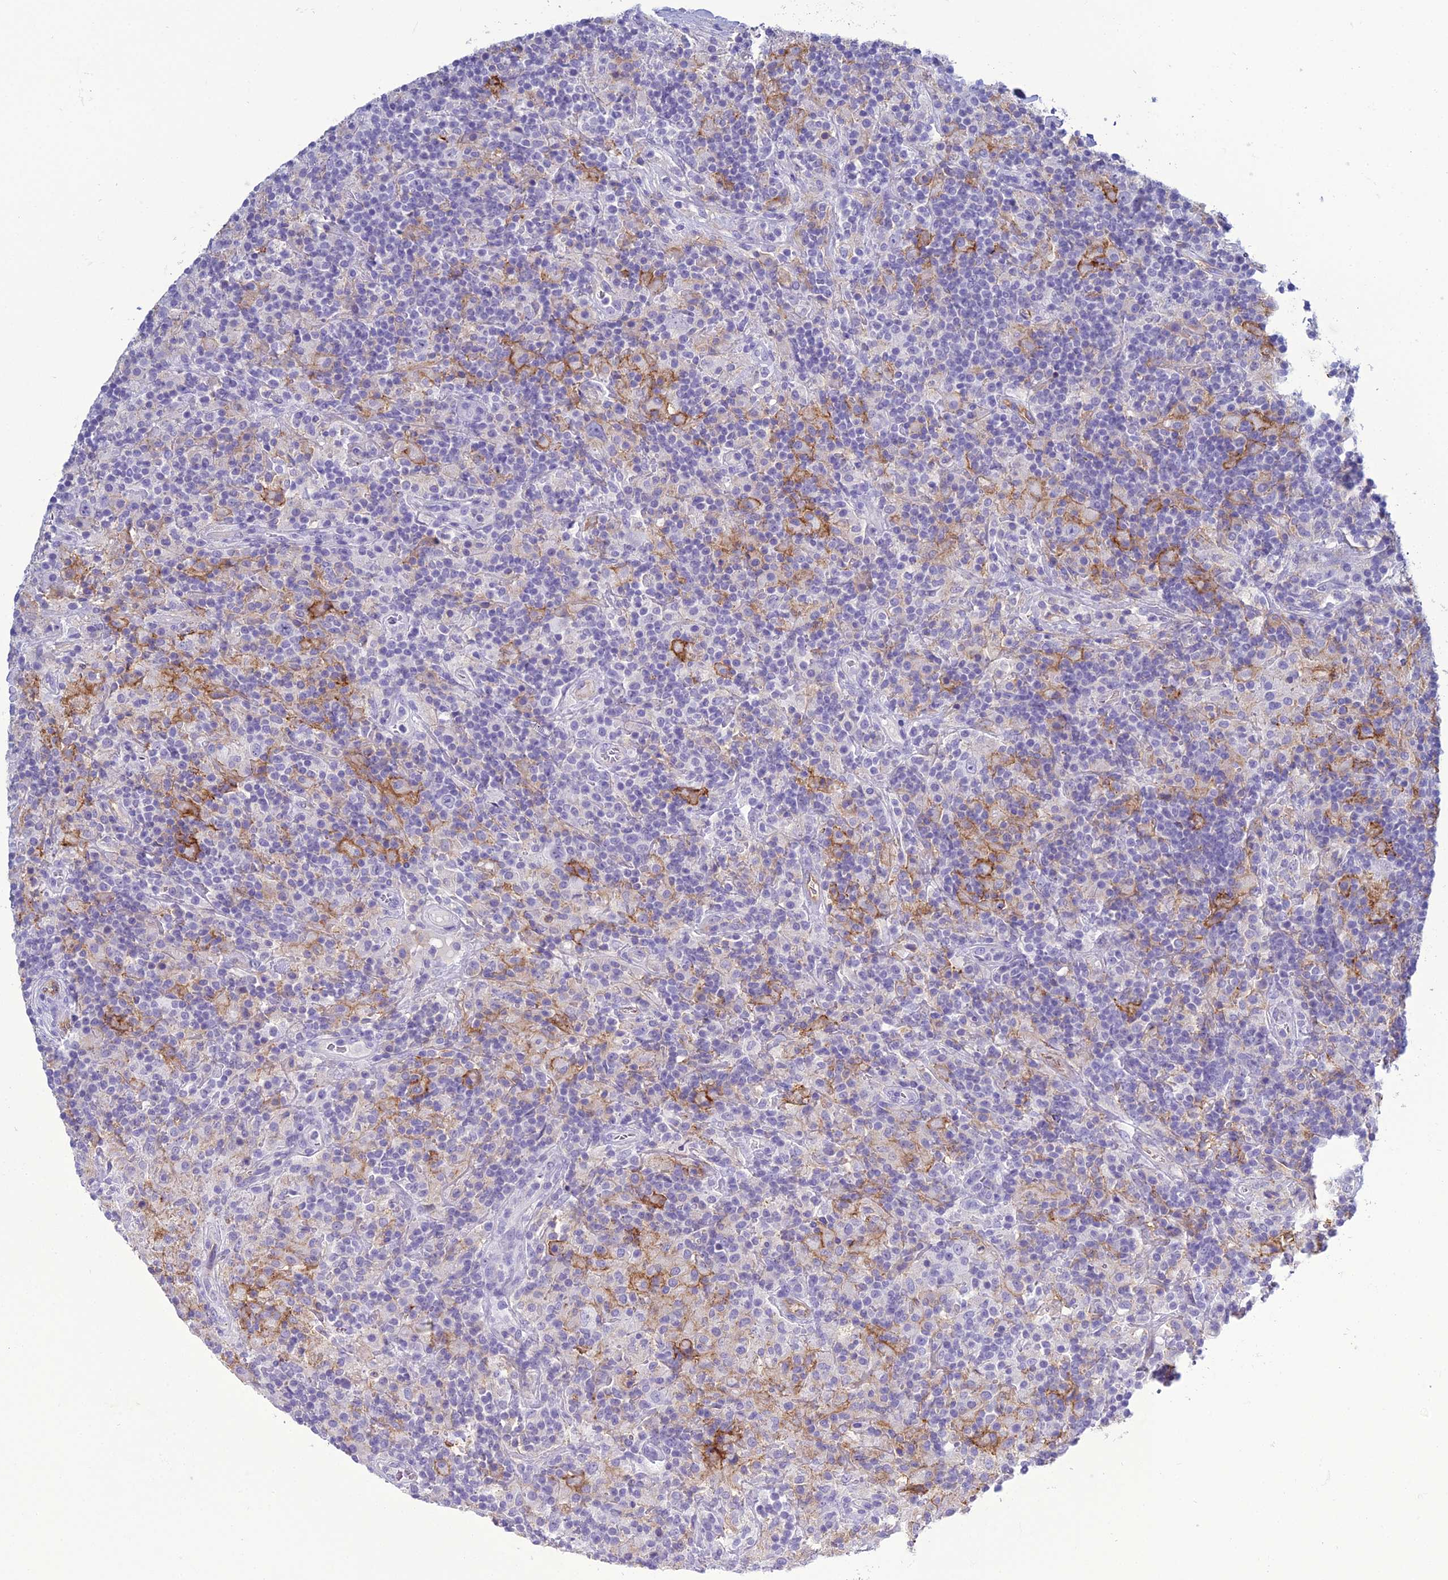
{"staining": {"intensity": "negative", "quantity": "none", "location": "none"}, "tissue": "lymphoma", "cell_type": "Tumor cells", "image_type": "cancer", "snomed": [{"axis": "morphology", "description": "Hodgkin's disease, NOS"}, {"axis": "topography", "description": "Lymph node"}], "caption": "The micrograph displays no staining of tumor cells in lymphoma.", "gene": "ACE", "patient": {"sex": "male", "age": 70}}